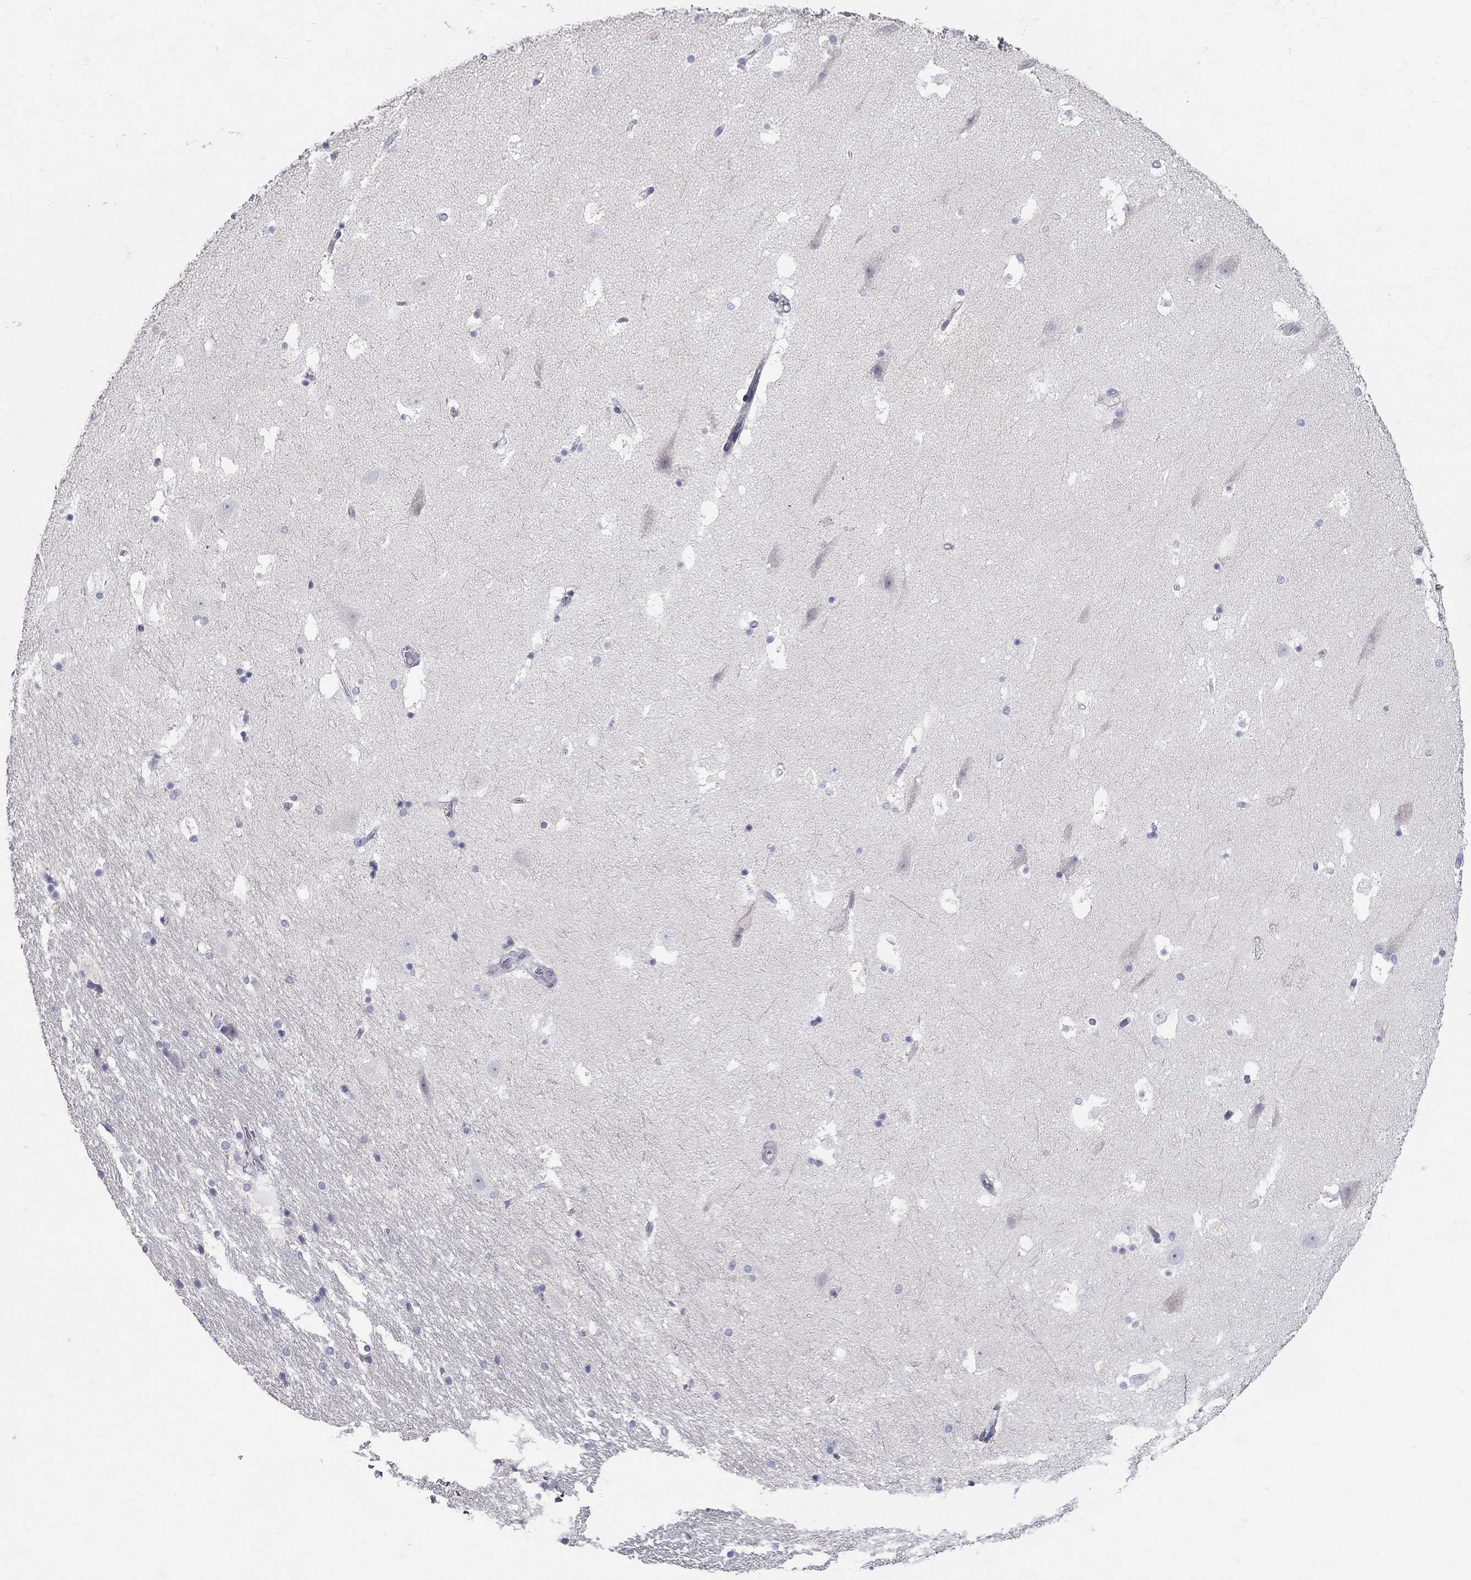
{"staining": {"intensity": "negative", "quantity": "none", "location": "none"}, "tissue": "hippocampus", "cell_type": "Glial cells", "image_type": "normal", "snomed": [{"axis": "morphology", "description": "Normal tissue, NOS"}, {"axis": "topography", "description": "Hippocampus"}], "caption": "The image displays no significant positivity in glial cells of hippocampus.", "gene": "HMX2", "patient": {"sex": "male", "age": 51}}